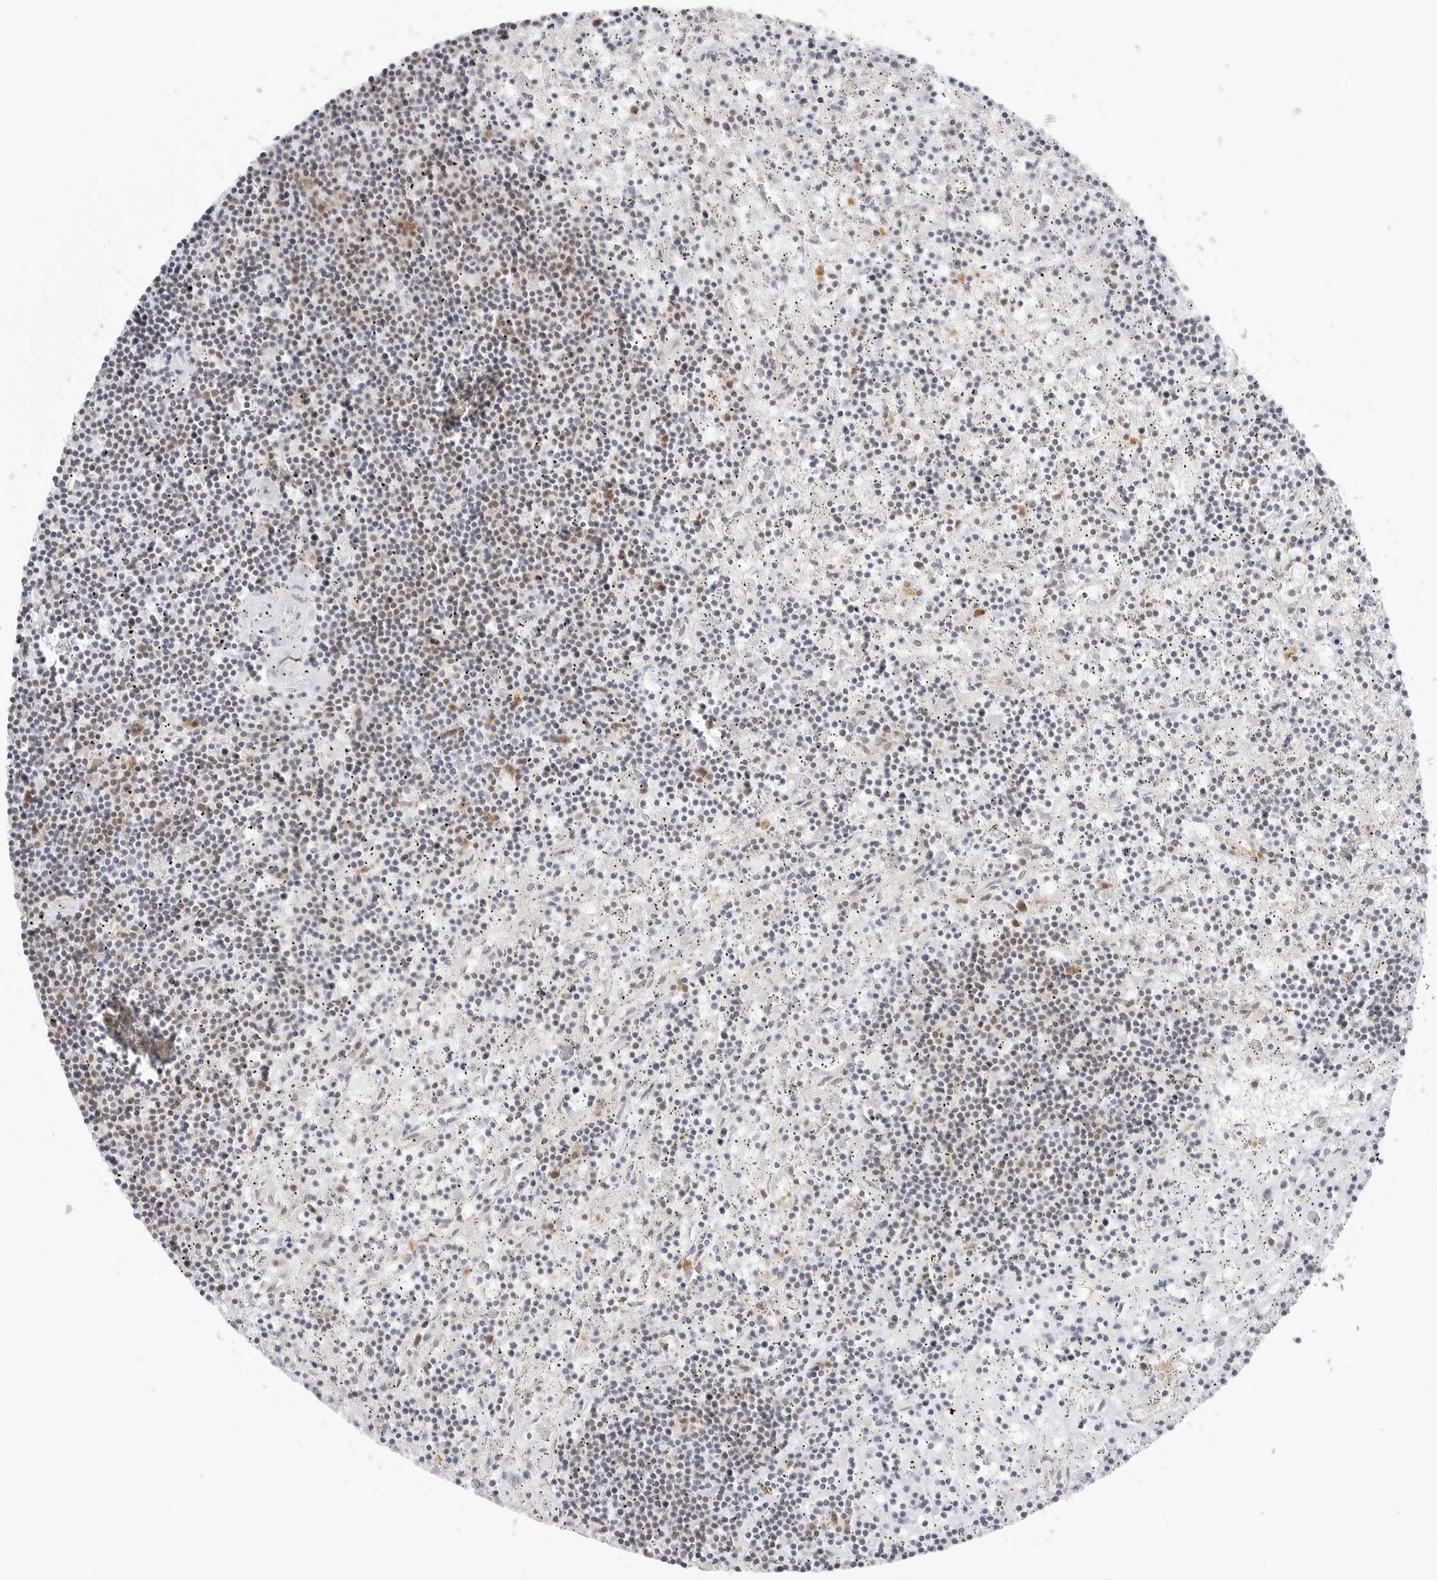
{"staining": {"intensity": "negative", "quantity": "none", "location": "none"}, "tissue": "lymphoma", "cell_type": "Tumor cells", "image_type": "cancer", "snomed": [{"axis": "morphology", "description": "Malignant lymphoma, non-Hodgkin's type, Low grade"}, {"axis": "topography", "description": "Spleen"}], "caption": "Tumor cells are negative for brown protein staining in malignant lymphoma, non-Hodgkin's type (low-grade).", "gene": "NUDC", "patient": {"sex": "male", "age": 76}}